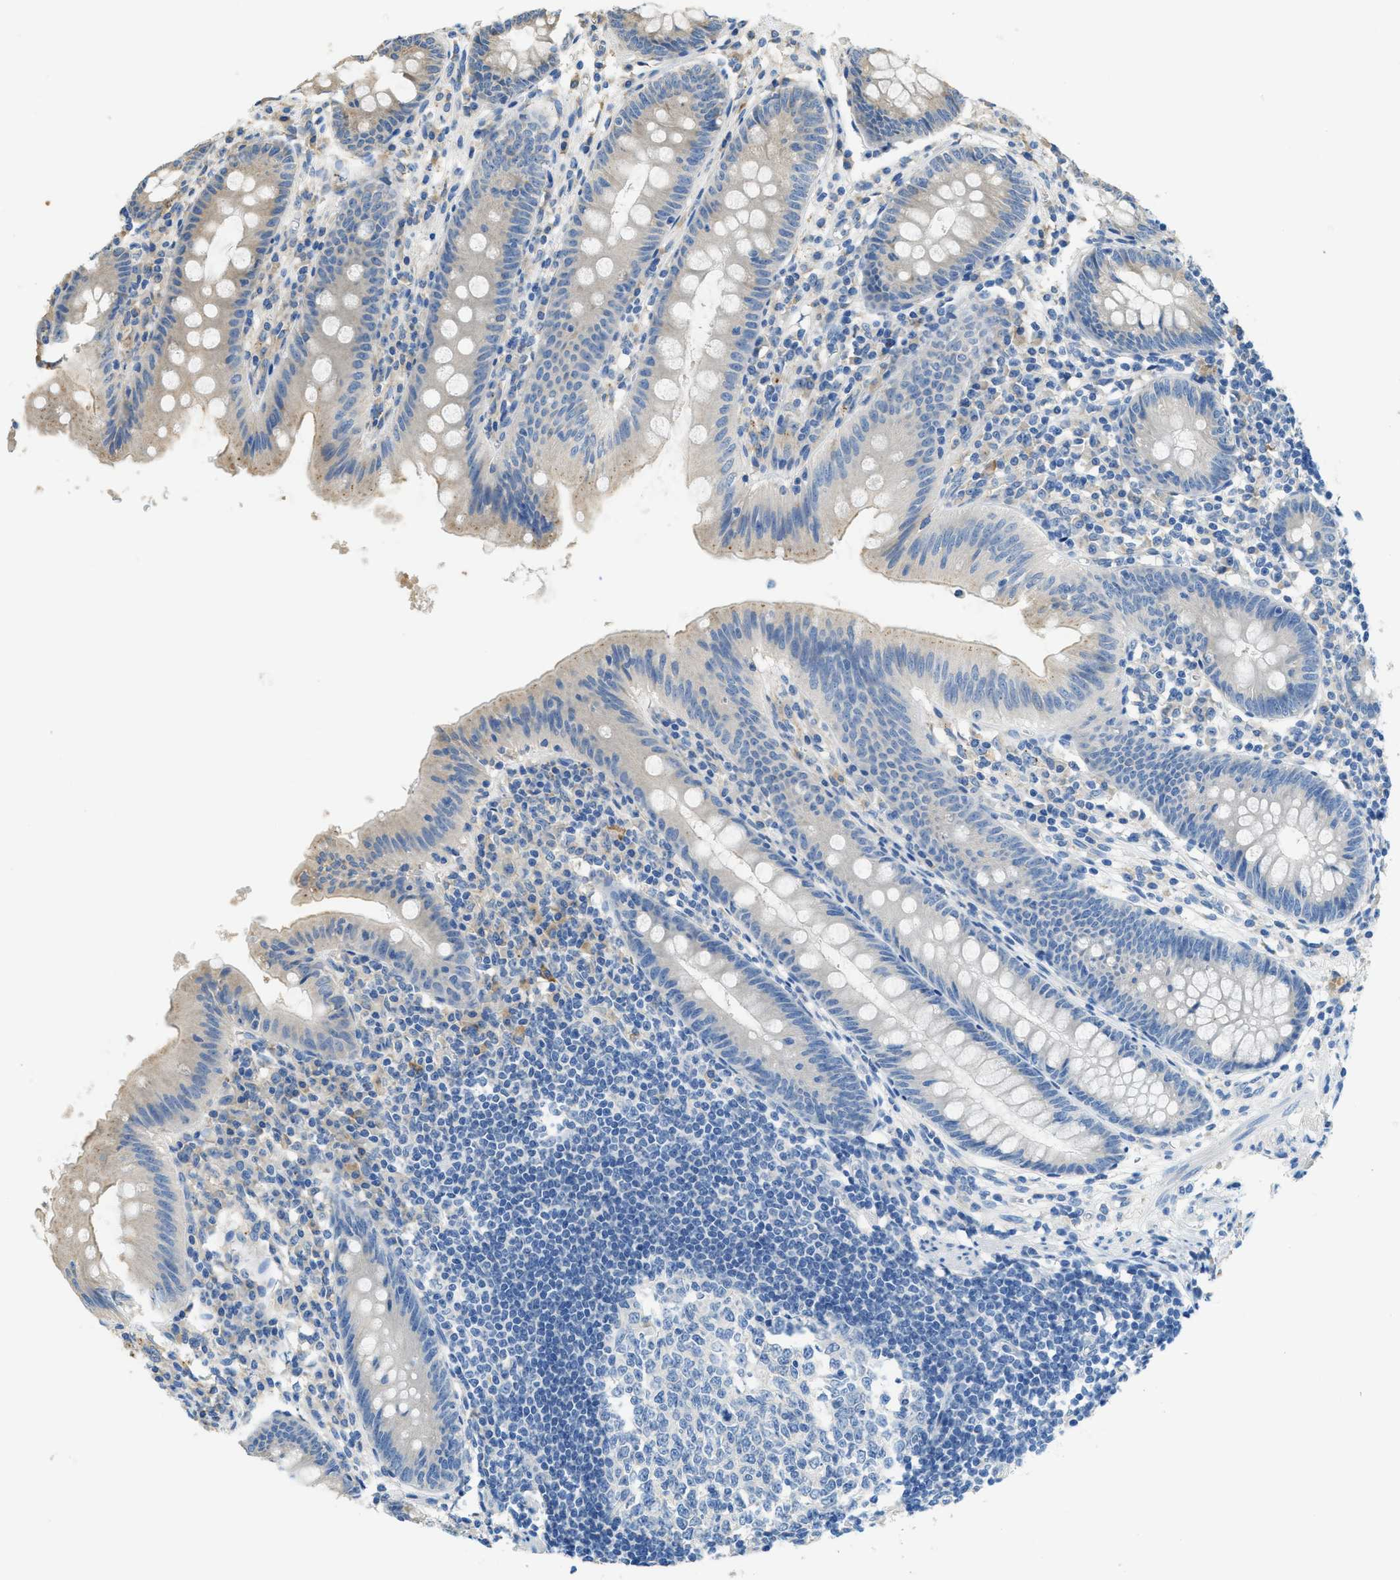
{"staining": {"intensity": "negative", "quantity": "none", "location": "none"}, "tissue": "appendix", "cell_type": "Glandular cells", "image_type": "normal", "snomed": [{"axis": "morphology", "description": "Normal tissue, NOS"}, {"axis": "topography", "description": "Appendix"}], "caption": "The IHC photomicrograph has no significant expression in glandular cells of appendix.", "gene": "RIPK2", "patient": {"sex": "male", "age": 56}}